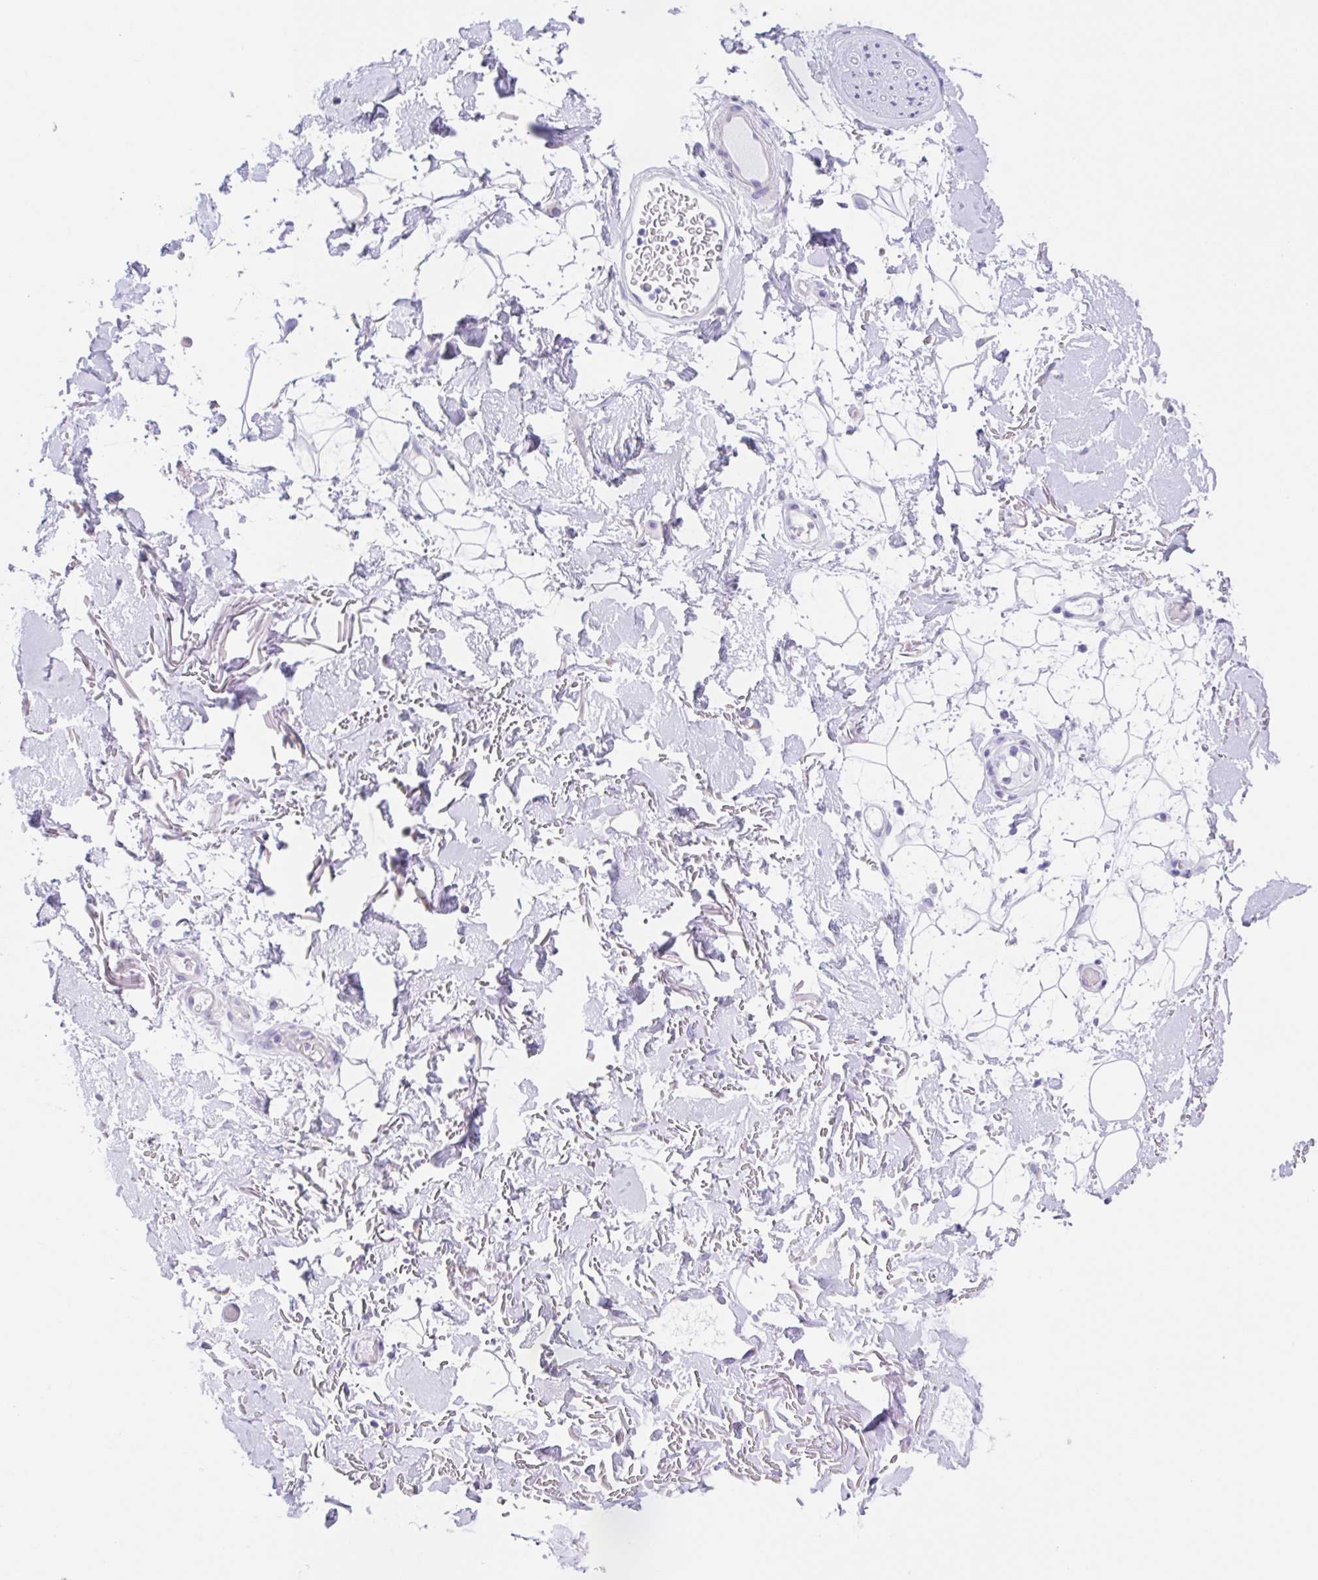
{"staining": {"intensity": "negative", "quantity": "none", "location": "none"}, "tissue": "adipose tissue", "cell_type": "Adipocytes", "image_type": "normal", "snomed": [{"axis": "morphology", "description": "Normal tissue, NOS"}, {"axis": "topography", "description": "Anal"}, {"axis": "topography", "description": "Peripheral nerve tissue"}], "caption": "This is a histopathology image of IHC staining of unremarkable adipose tissue, which shows no staining in adipocytes.", "gene": "SCG3", "patient": {"sex": "male", "age": 78}}